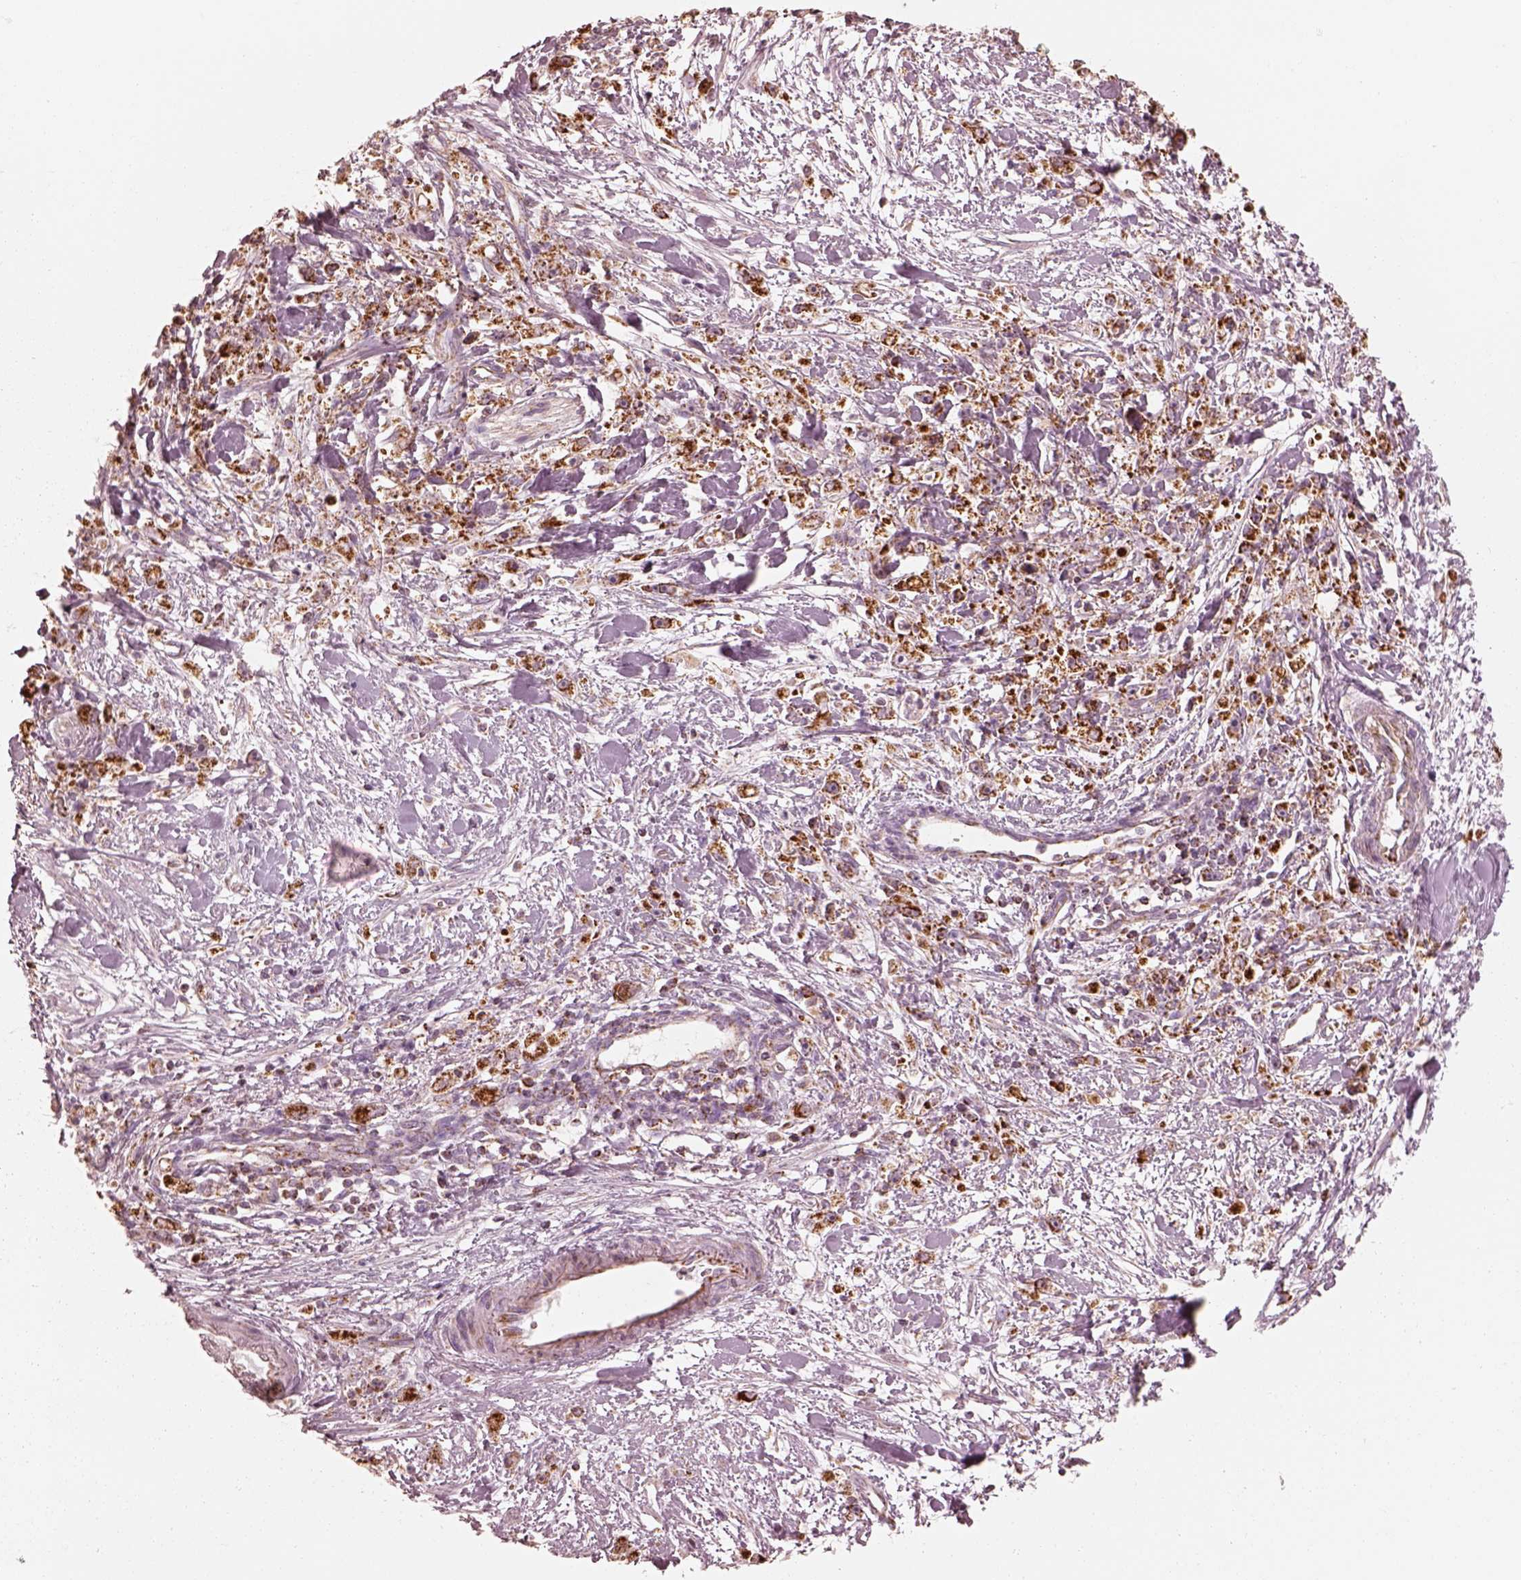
{"staining": {"intensity": "strong", "quantity": ">75%", "location": "cytoplasmic/membranous"}, "tissue": "stomach cancer", "cell_type": "Tumor cells", "image_type": "cancer", "snomed": [{"axis": "morphology", "description": "Adenocarcinoma, NOS"}, {"axis": "topography", "description": "Stomach"}], "caption": "A high amount of strong cytoplasmic/membranous positivity is present in approximately >75% of tumor cells in stomach cancer tissue. (DAB = brown stain, brightfield microscopy at high magnification).", "gene": "ENTPD6", "patient": {"sex": "female", "age": 59}}